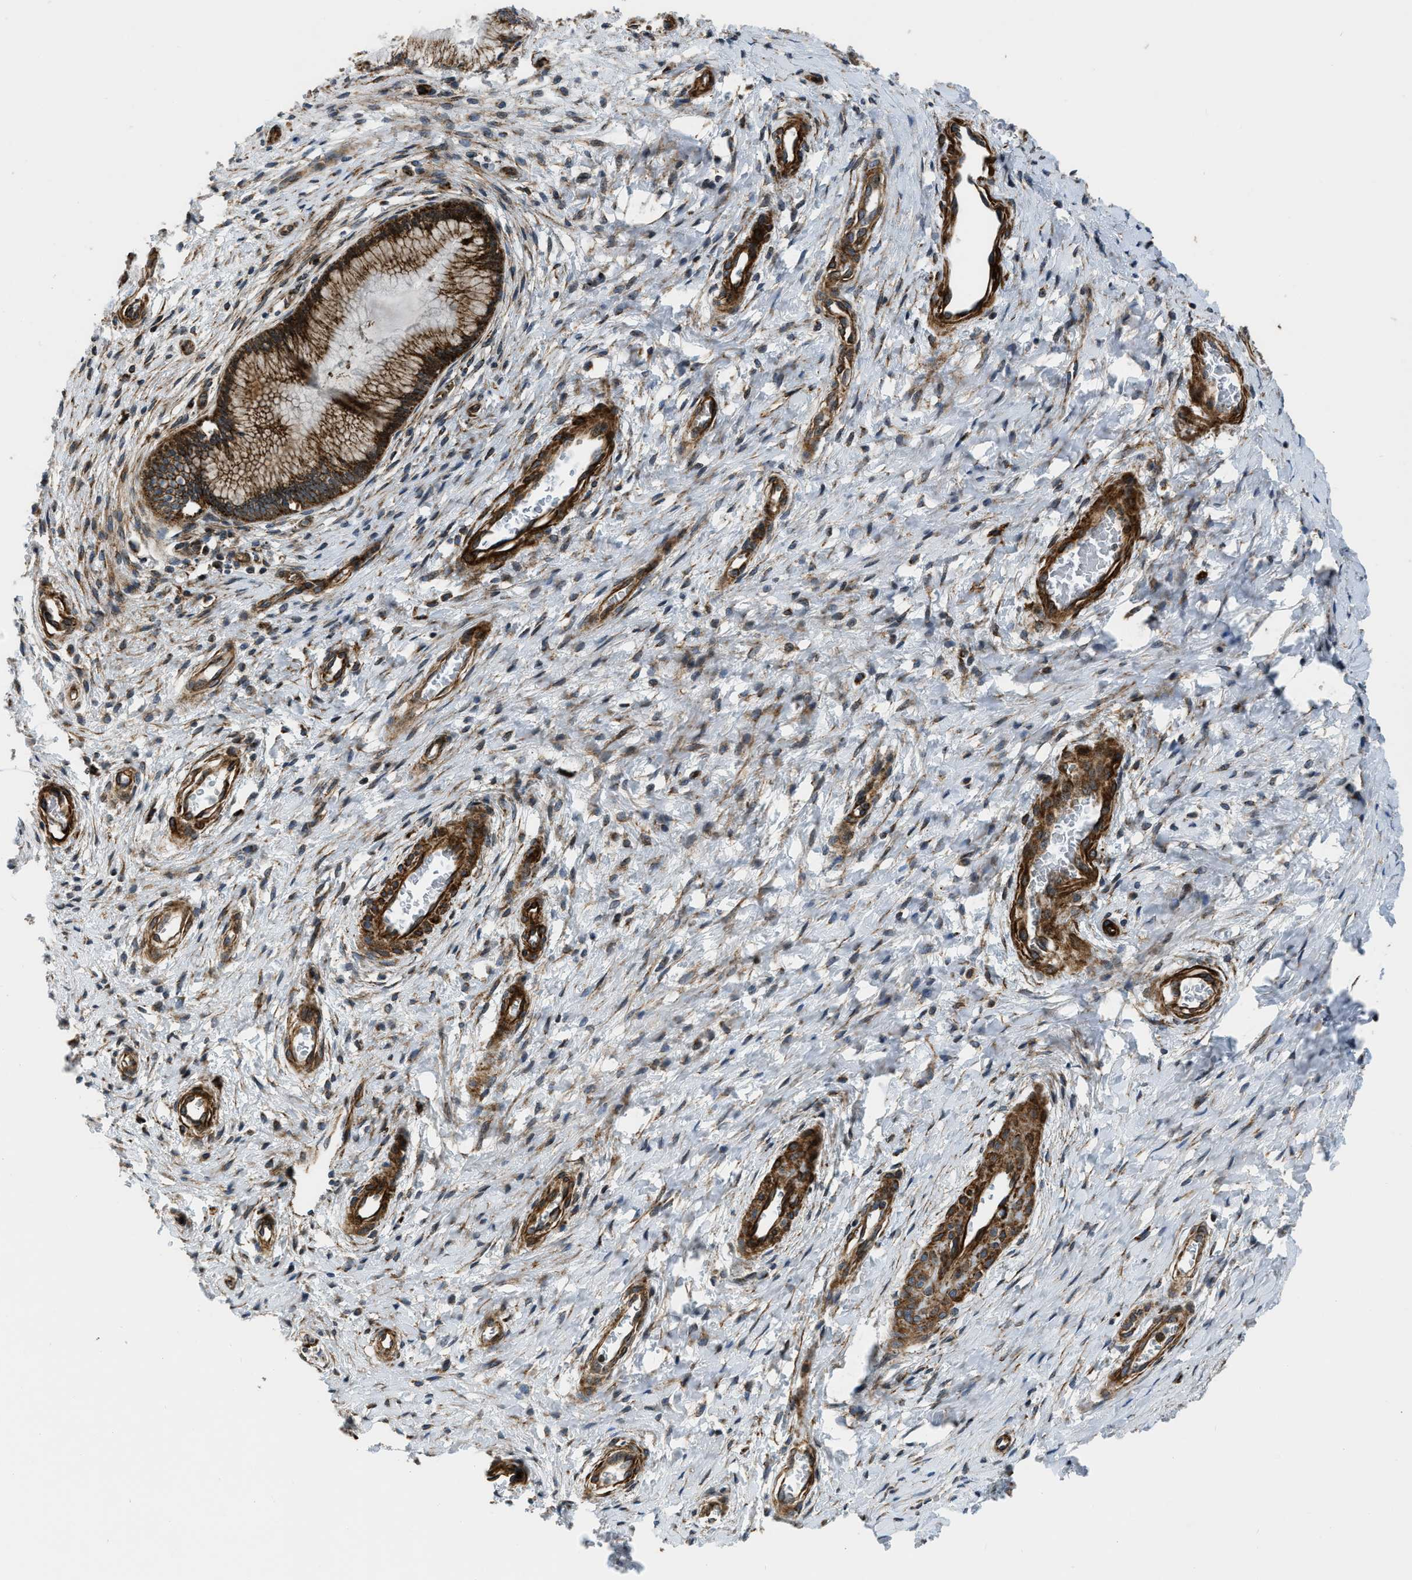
{"staining": {"intensity": "strong", "quantity": ">75%", "location": "cytoplasmic/membranous"}, "tissue": "cervix", "cell_type": "Glandular cells", "image_type": "normal", "snomed": [{"axis": "morphology", "description": "Normal tissue, NOS"}, {"axis": "topography", "description": "Cervix"}], "caption": "This image shows unremarkable cervix stained with immunohistochemistry (IHC) to label a protein in brown. The cytoplasmic/membranous of glandular cells show strong positivity for the protein. Nuclei are counter-stained blue.", "gene": "GSDME", "patient": {"sex": "female", "age": 55}}